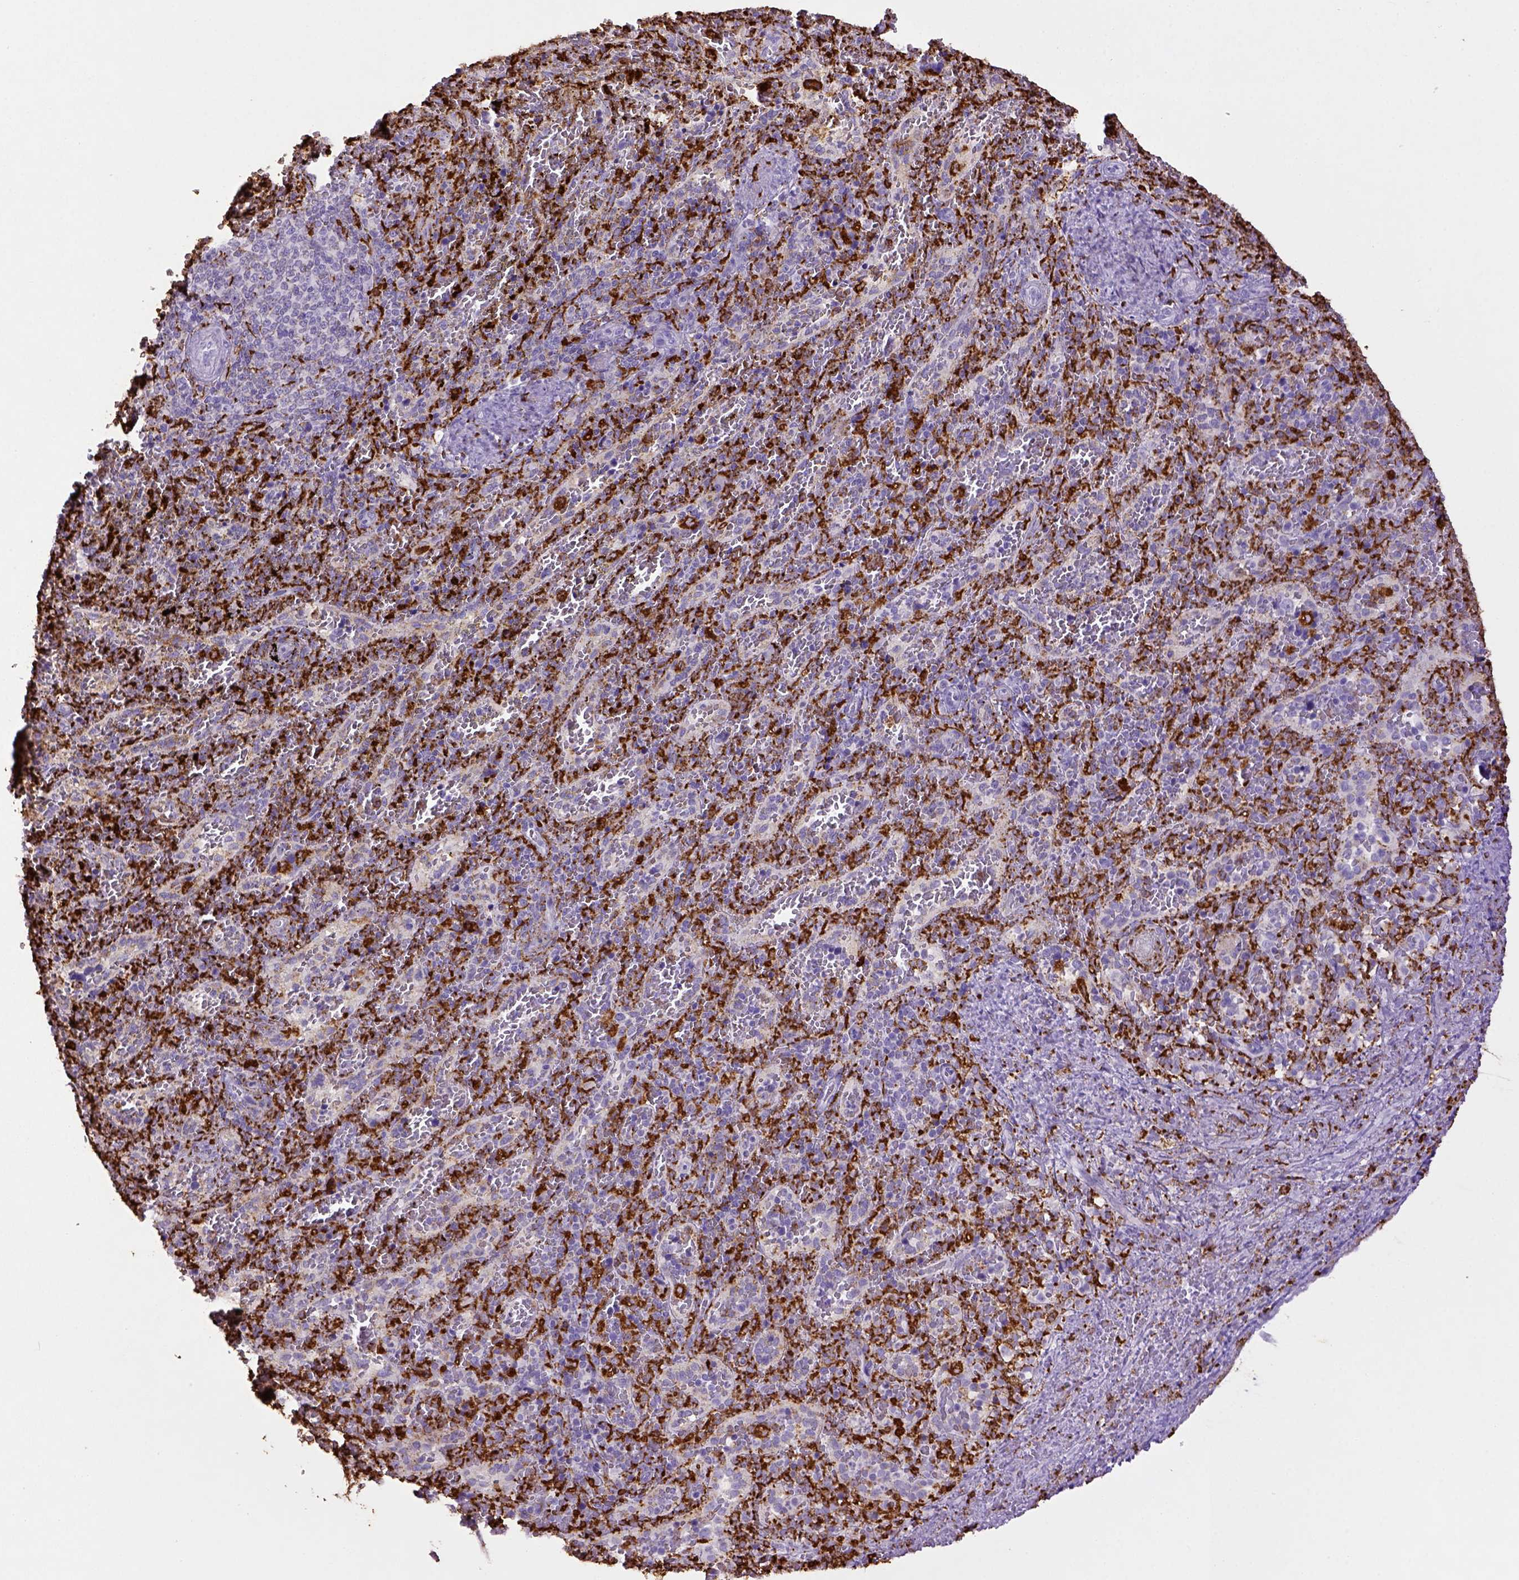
{"staining": {"intensity": "strong", "quantity": "25%-75%", "location": "cytoplasmic/membranous"}, "tissue": "spleen", "cell_type": "Cells in red pulp", "image_type": "normal", "snomed": [{"axis": "morphology", "description": "Normal tissue, NOS"}, {"axis": "topography", "description": "Spleen"}], "caption": "A high amount of strong cytoplasmic/membranous expression is identified in approximately 25%-75% of cells in red pulp in unremarkable spleen. The staining was performed using DAB (3,3'-diaminobenzidine), with brown indicating positive protein expression. Nuclei are stained blue with hematoxylin.", "gene": "CD68", "patient": {"sex": "female", "age": 50}}